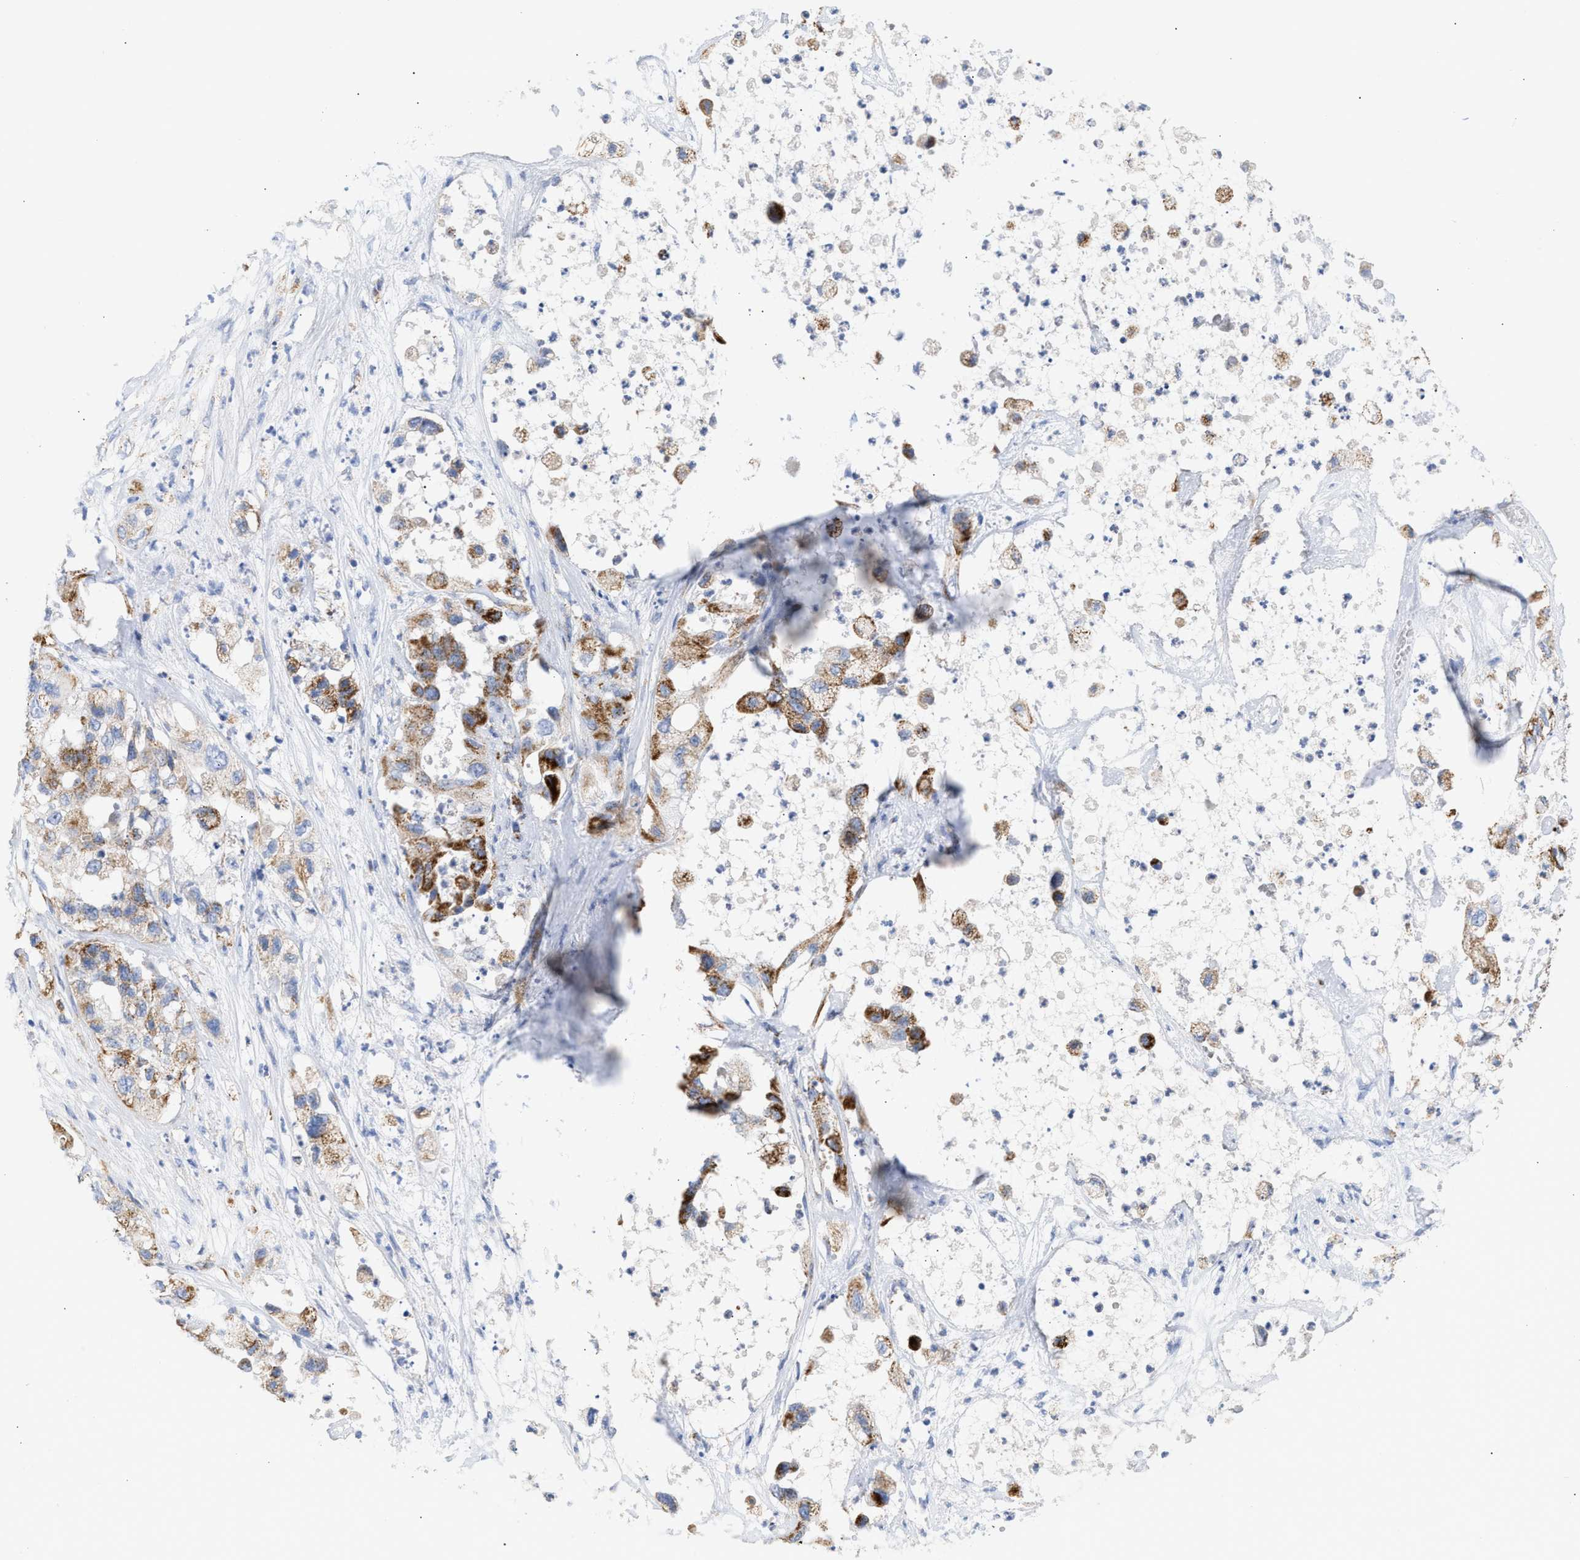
{"staining": {"intensity": "strong", "quantity": ">75%", "location": "cytoplasmic/membranous"}, "tissue": "pancreatic cancer", "cell_type": "Tumor cells", "image_type": "cancer", "snomed": [{"axis": "morphology", "description": "Adenocarcinoma, NOS"}, {"axis": "topography", "description": "Pancreas"}], "caption": "Immunohistochemical staining of human pancreatic cancer shows strong cytoplasmic/membranous protein staining in approximately >75% of tumor cells.", "gene": "ACOT13", "patient": {"sex": "female", "age": 78}}